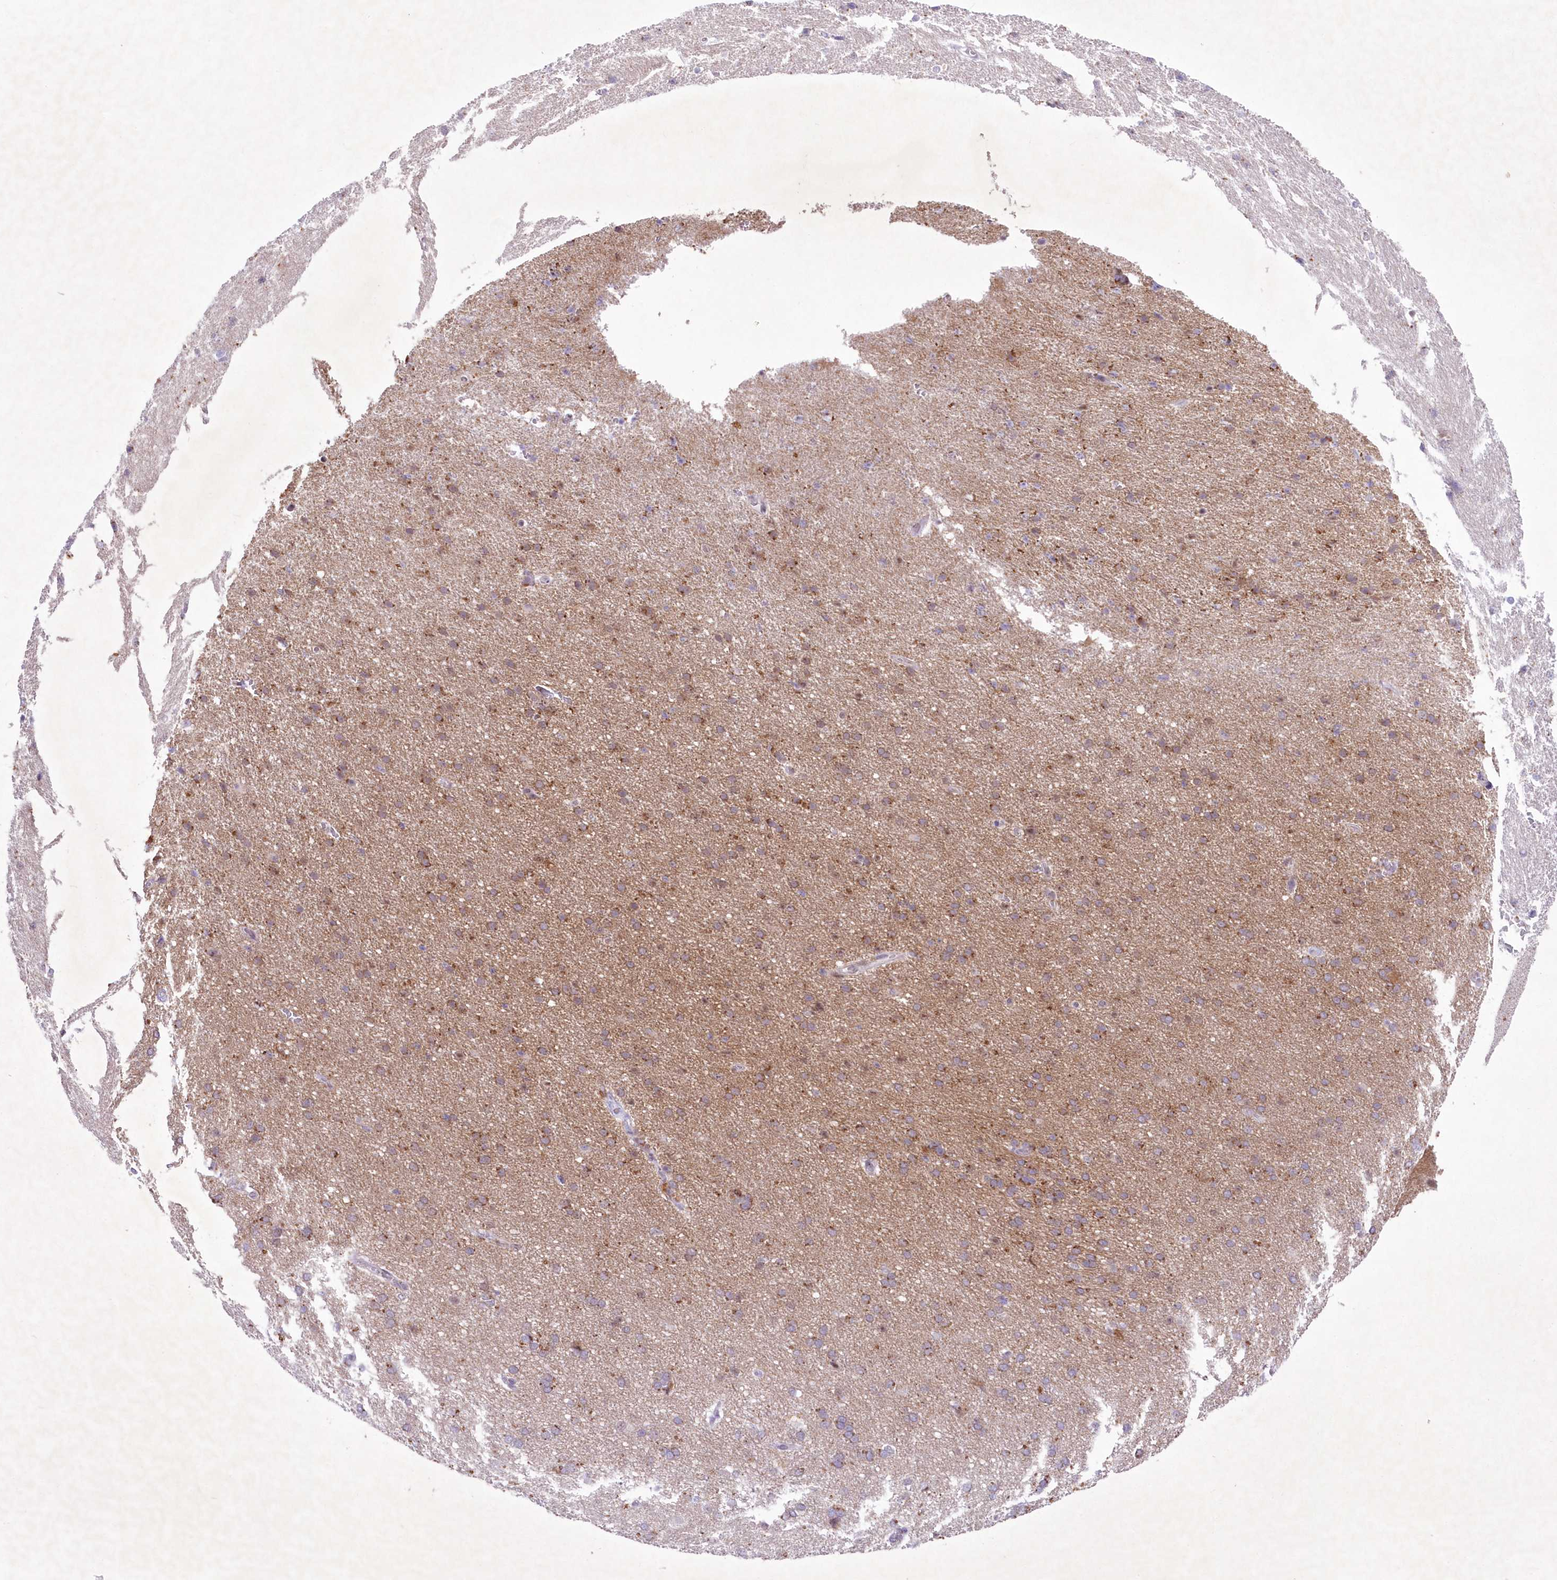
{"staining": {"intensity": "negative", "quantity": "none", "location": "none"}, "tissue": "cerebral cortex", "cell_type": "Endothelial cells", "image_type": "normal", "snomed": [{"axis": "morphology", "description": "Normal tissue, NOS"}, {"axis": "topography", "description": "Cerebral cortex"}], "caption": "High power microscopy image of an IHC image of benign cerebral cortex, revealing no significant staining in endothelial cells.", "gene": "ENSG00000275740", "patient": {"sex": "male", "age": 62}}